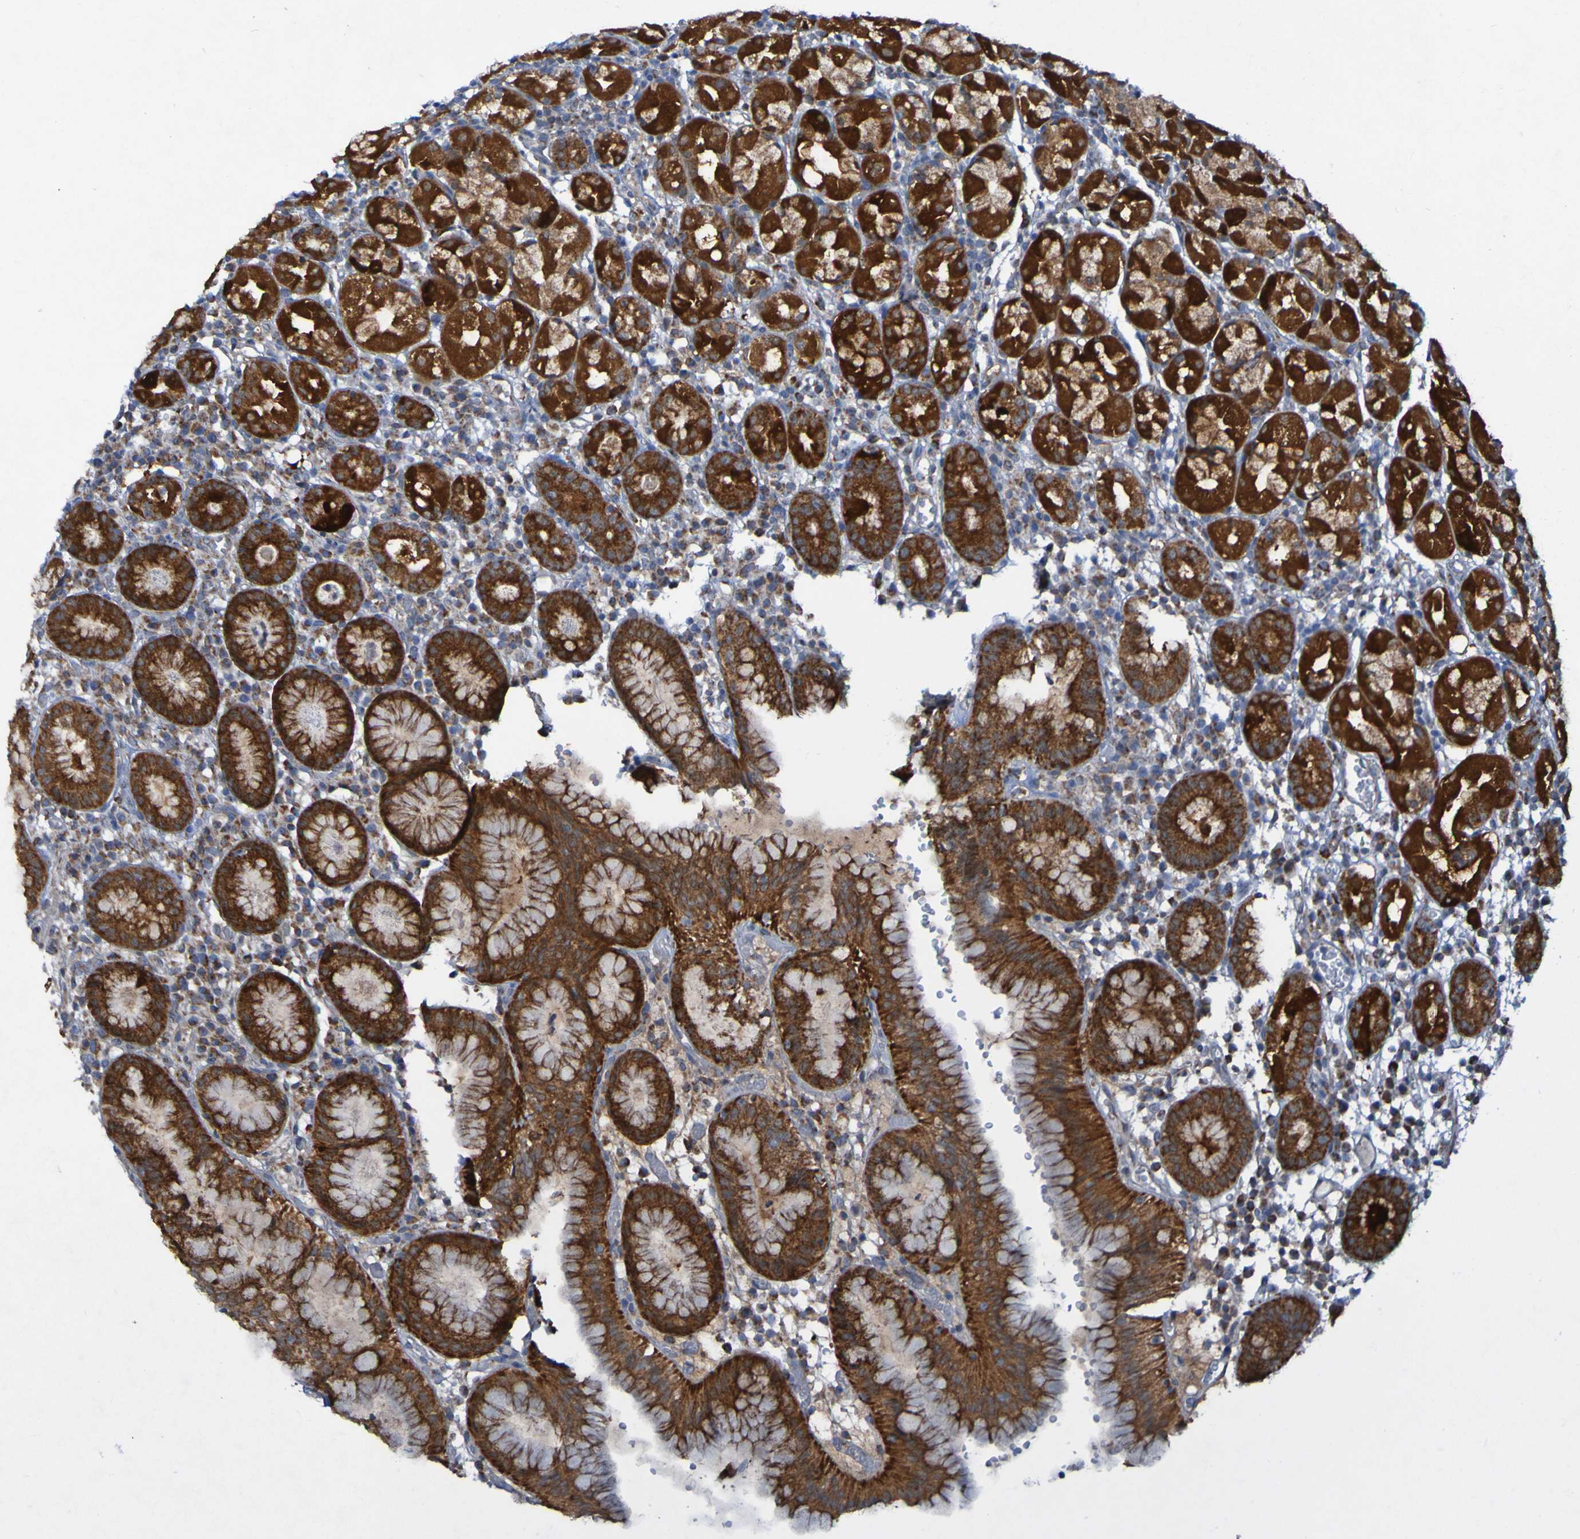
{"staining": {"intensity": "strong", "quantity": ">75%", "location": "cytoplasmic/membranous"}, "tissue": "stomach", "cell_type": "Glandular cells", "image_type": "normal", "snomed": [{"axis": "morphology", "description": "Normal tissue, NOS"}, {"axis": "topography", "description": "Stomach"}, {"axis": "topography", "description": "Stomach, lower"}], "caption": "The micrograph exhibits a brown stain indicating the presence of a protein in the cytoplasmic/membranous of glandular cells in stomach. The staining is performed using DAB brown chromogen to label protein expression. The nuclei are counter-stained blue using hematoxylin.", "gene": "CCDC51", "patient": {"sex": "female", "age": 75}}